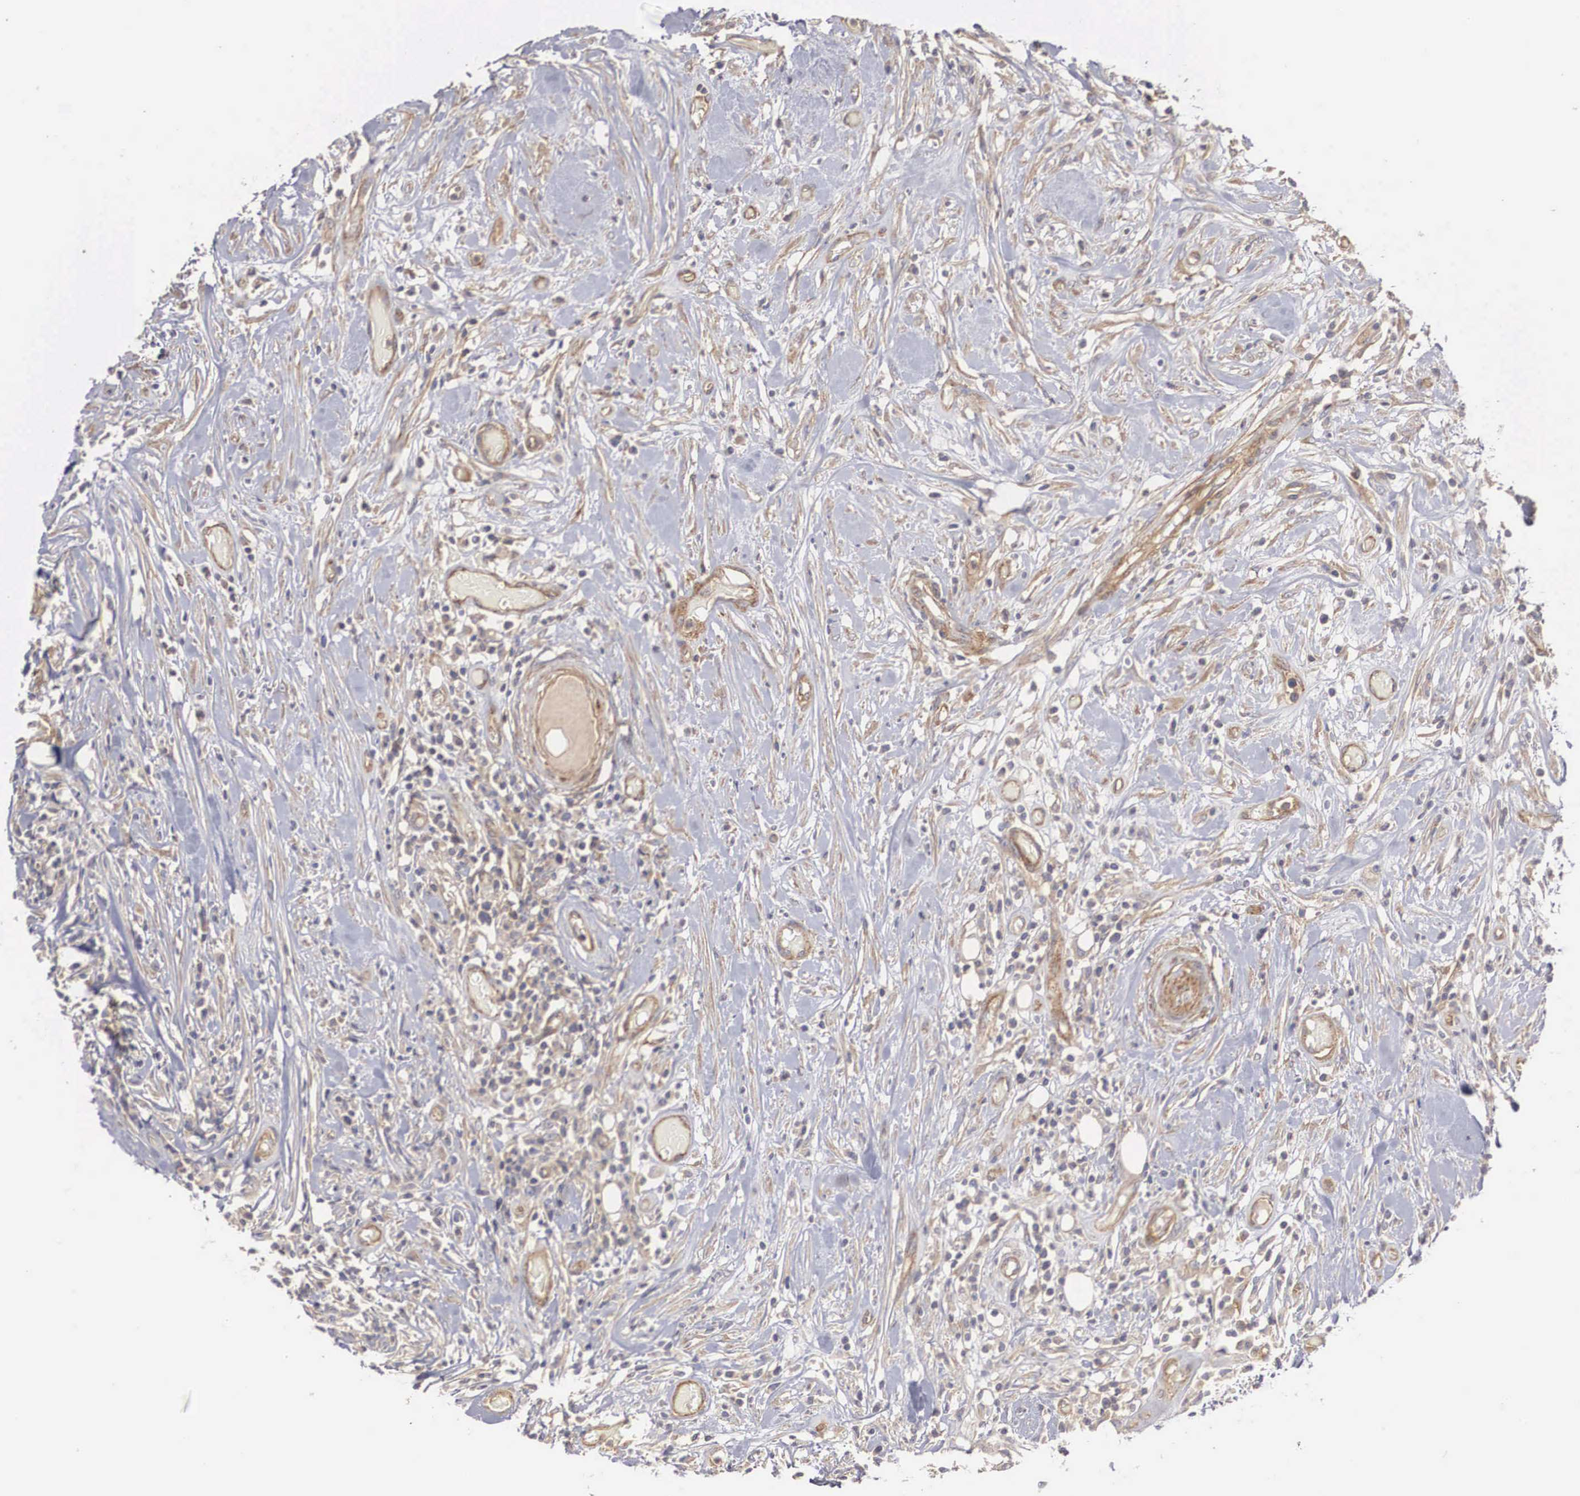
{"staining": {"intensity": "weak", "quantity": ">75%", "location": "cytoplasmic/membranous"}, "tissue": "lymphoma", "cell_type": "Tumor cells", "image_type": "cancer", "snomed": [{"axis": "morphology", "description": "Malignant lymphoma, non-Hodgkin's type, High grade"}, {"axis": "topography", "description": "Colon"}], "caption": "Immunohistochemistry (IHC) (DAB (3,3'-diaminobenzidine)) staining of high-grade malignant lymphoma, non-Hodgkin's type shows weak cytoplasmic/membranous protein positivity in about >75% of tumor cells.", "gene": "ARMCX4", "patient": {"sex": "male", "age": 82}}